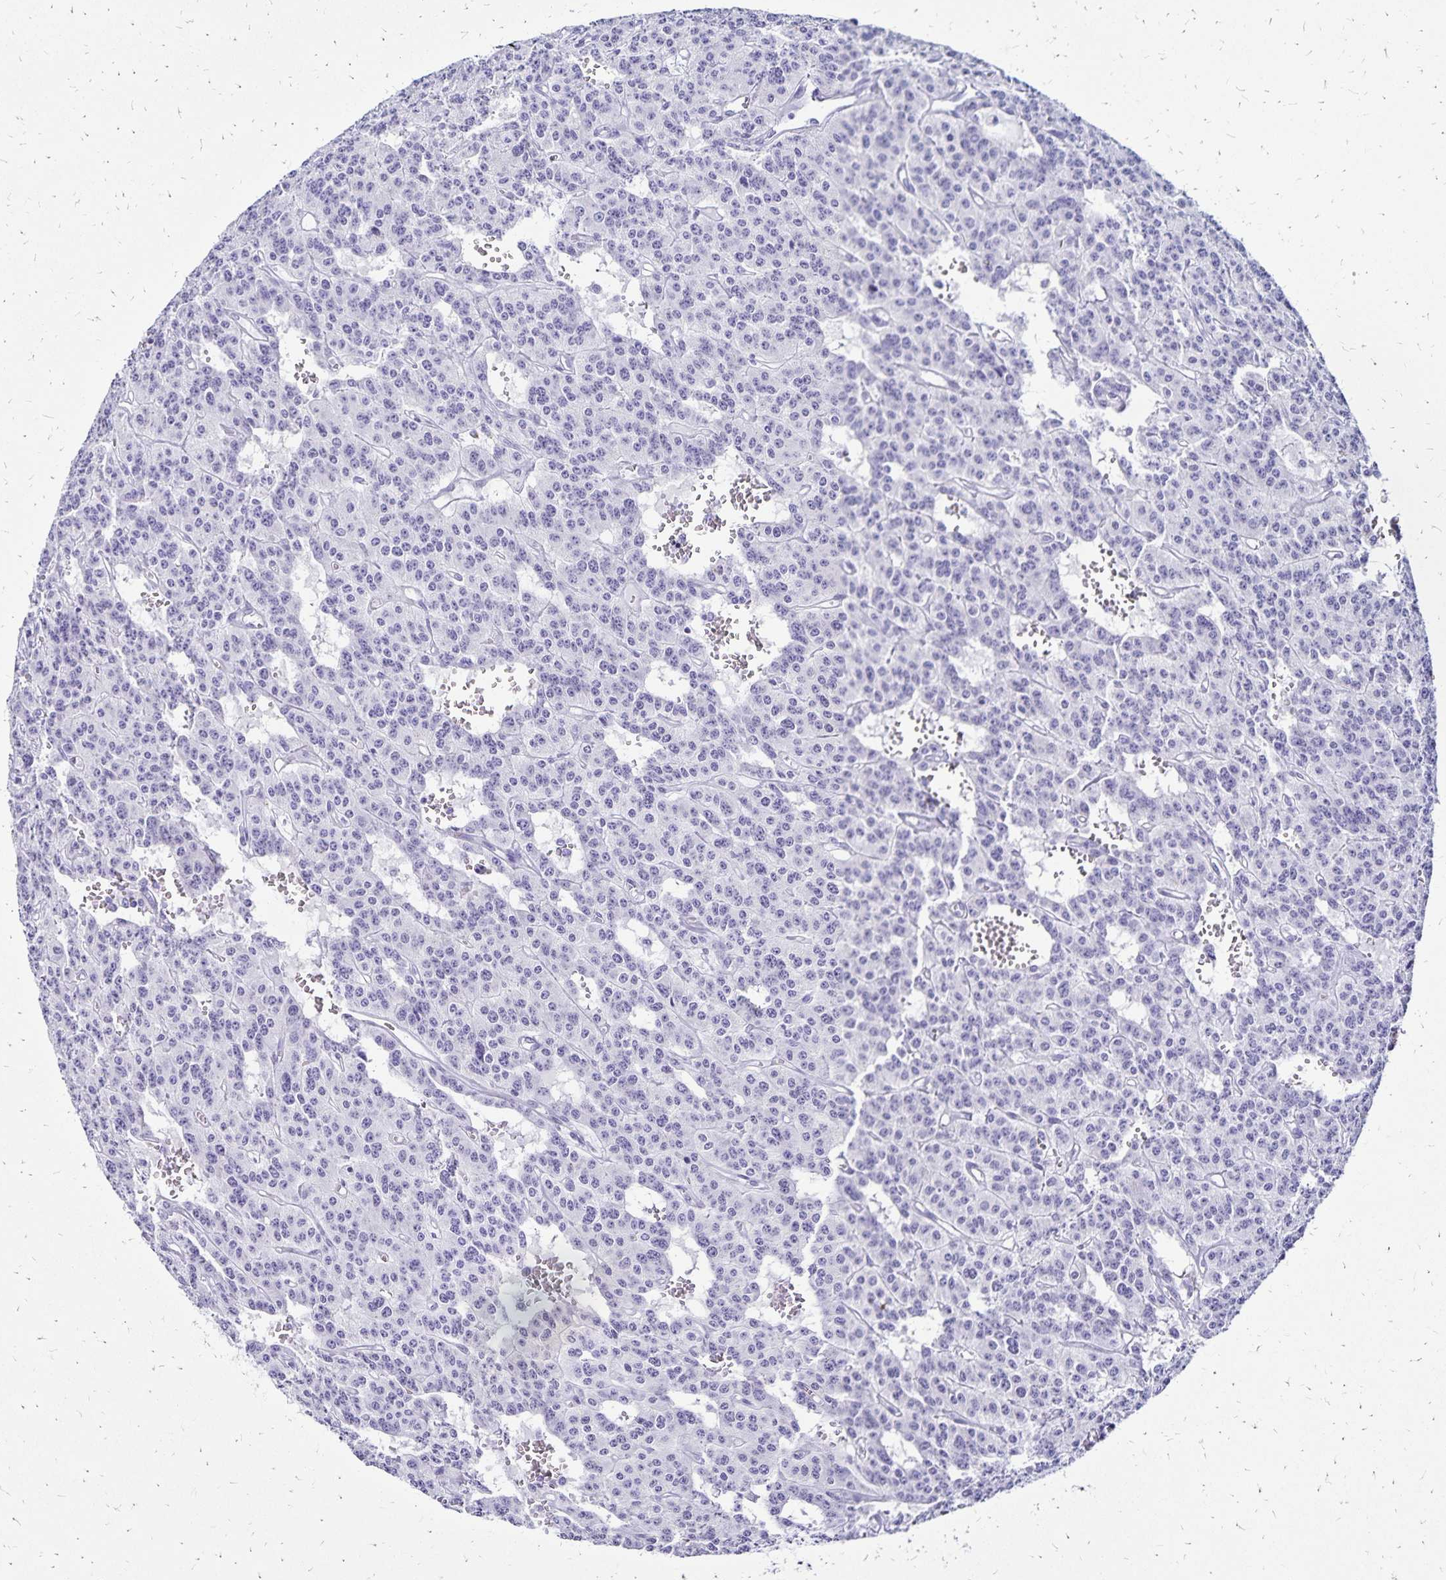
{"staining": {"intensity": "negative", "quantity": "none", "location": "none"}, "tissue": "carcinoid", "cell_type": "Tumor cells", "image_type": "cancer", "snomed": [{"axis": "morphology", "description": "Carcinoid, malignant, NOS"}, {"axis": "topography", "description": "Lung"}], "caption": "Immunohistochemistry histopathology image of malignant carcinoid stained for a protein (brown), which displays no staining in tumor cells.", "gene": "LIN28B", "patient": {"sex": "female", "age": 71}}